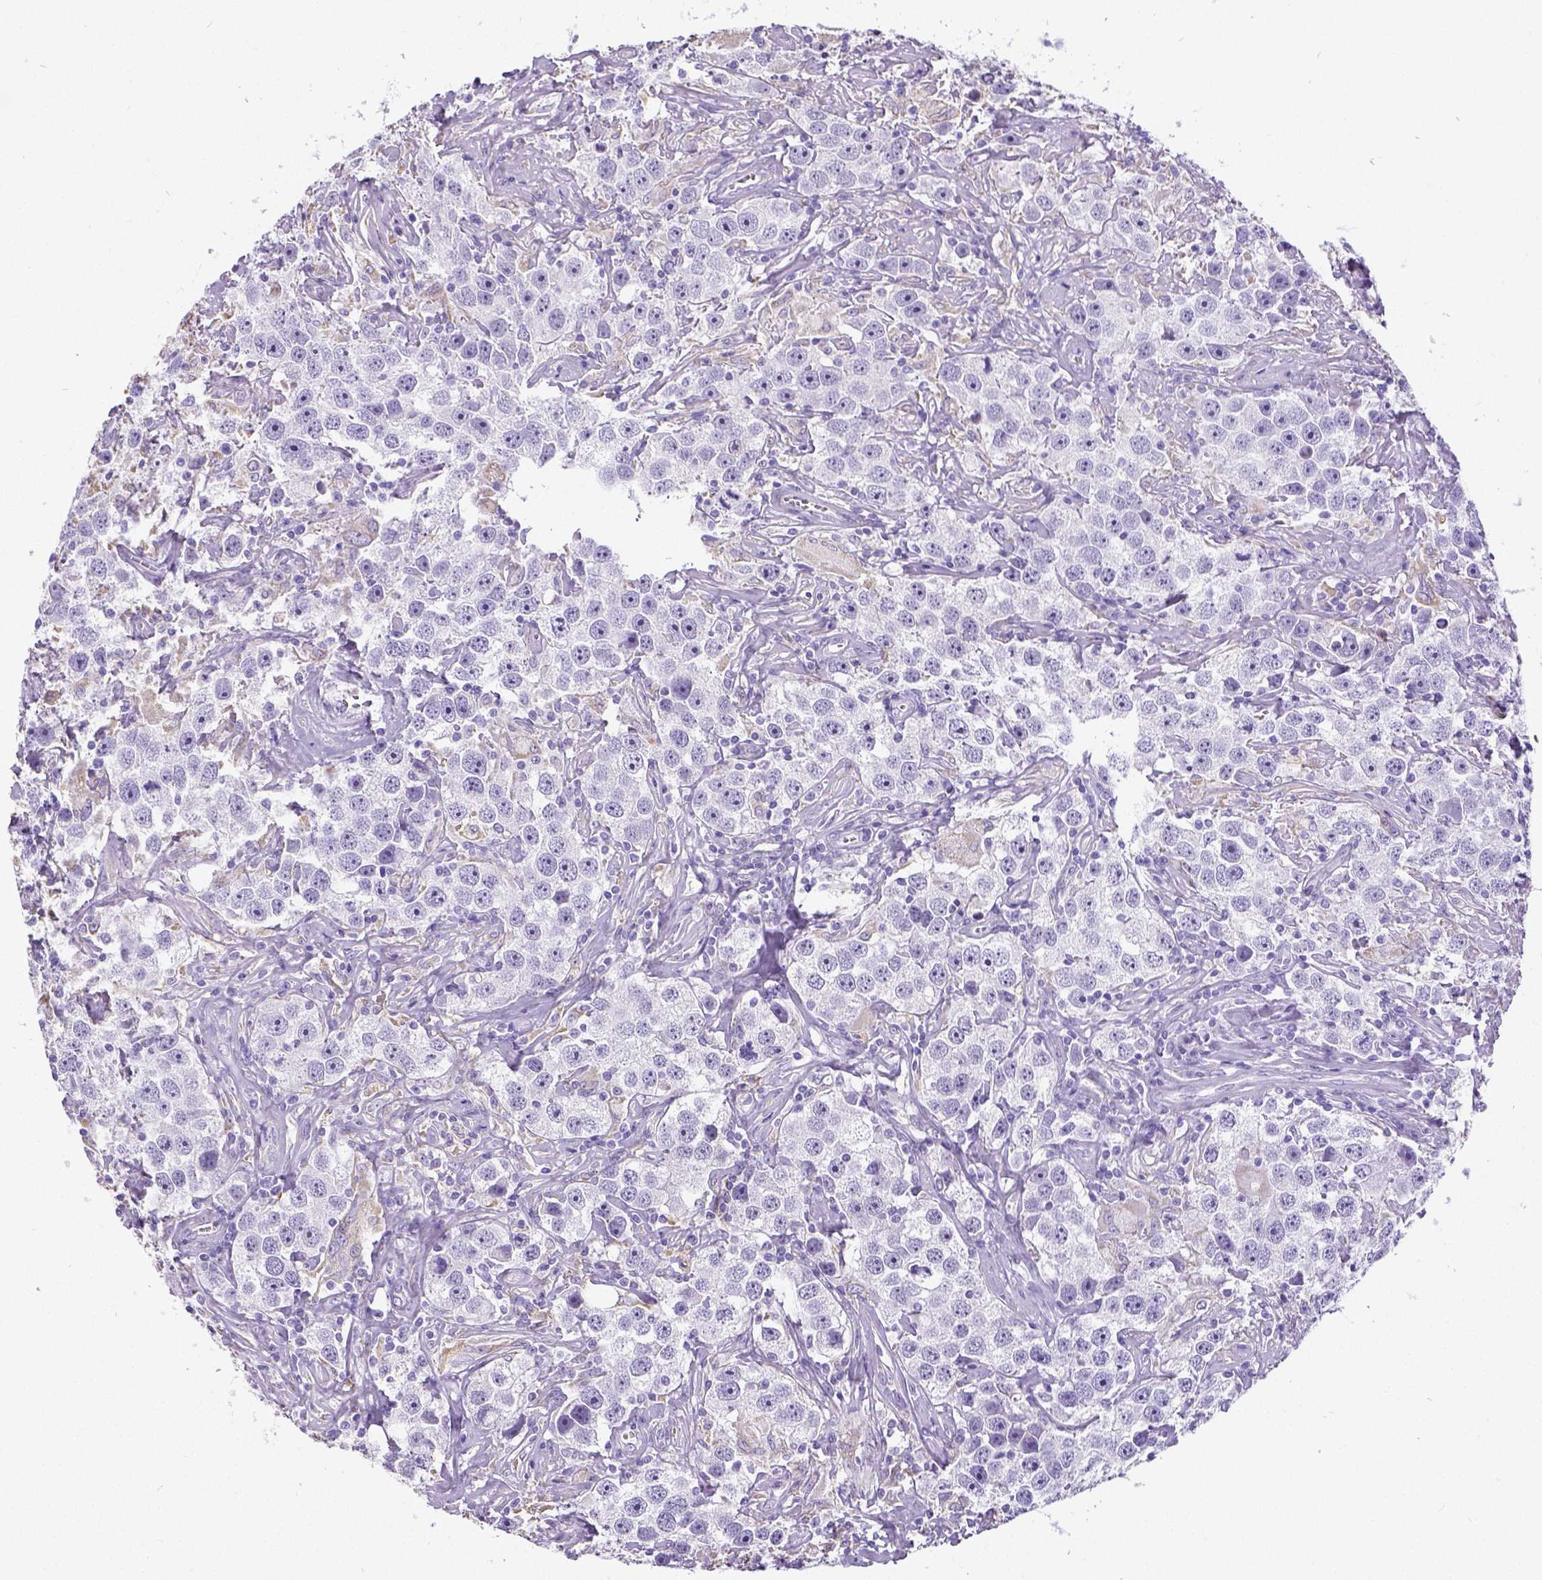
{"staining": {"intensity": "negative", "quantity": "none", "location": "none"}, "tissue": "testis cancer", "cell_type": "Tumor cells", "image_type": "cancer", "snomed": [{"axis": "morphology", "description": "Seminoma, NOS"}, {"axis": "topography", "description": "Testis"}], "caption": "Immunohistochemistry photomicrograph of neoplastic tissue: testis cancer (seminoma) stained with DAB (3,3'-diaminobenzidine) exhibits no significant protein expression in tumor cells. (DAB immunohistochemistry (IHC) with hematoxylin counter stain).", "gene": "SATB2", "patient": {"sex": "male", "age": 49}}